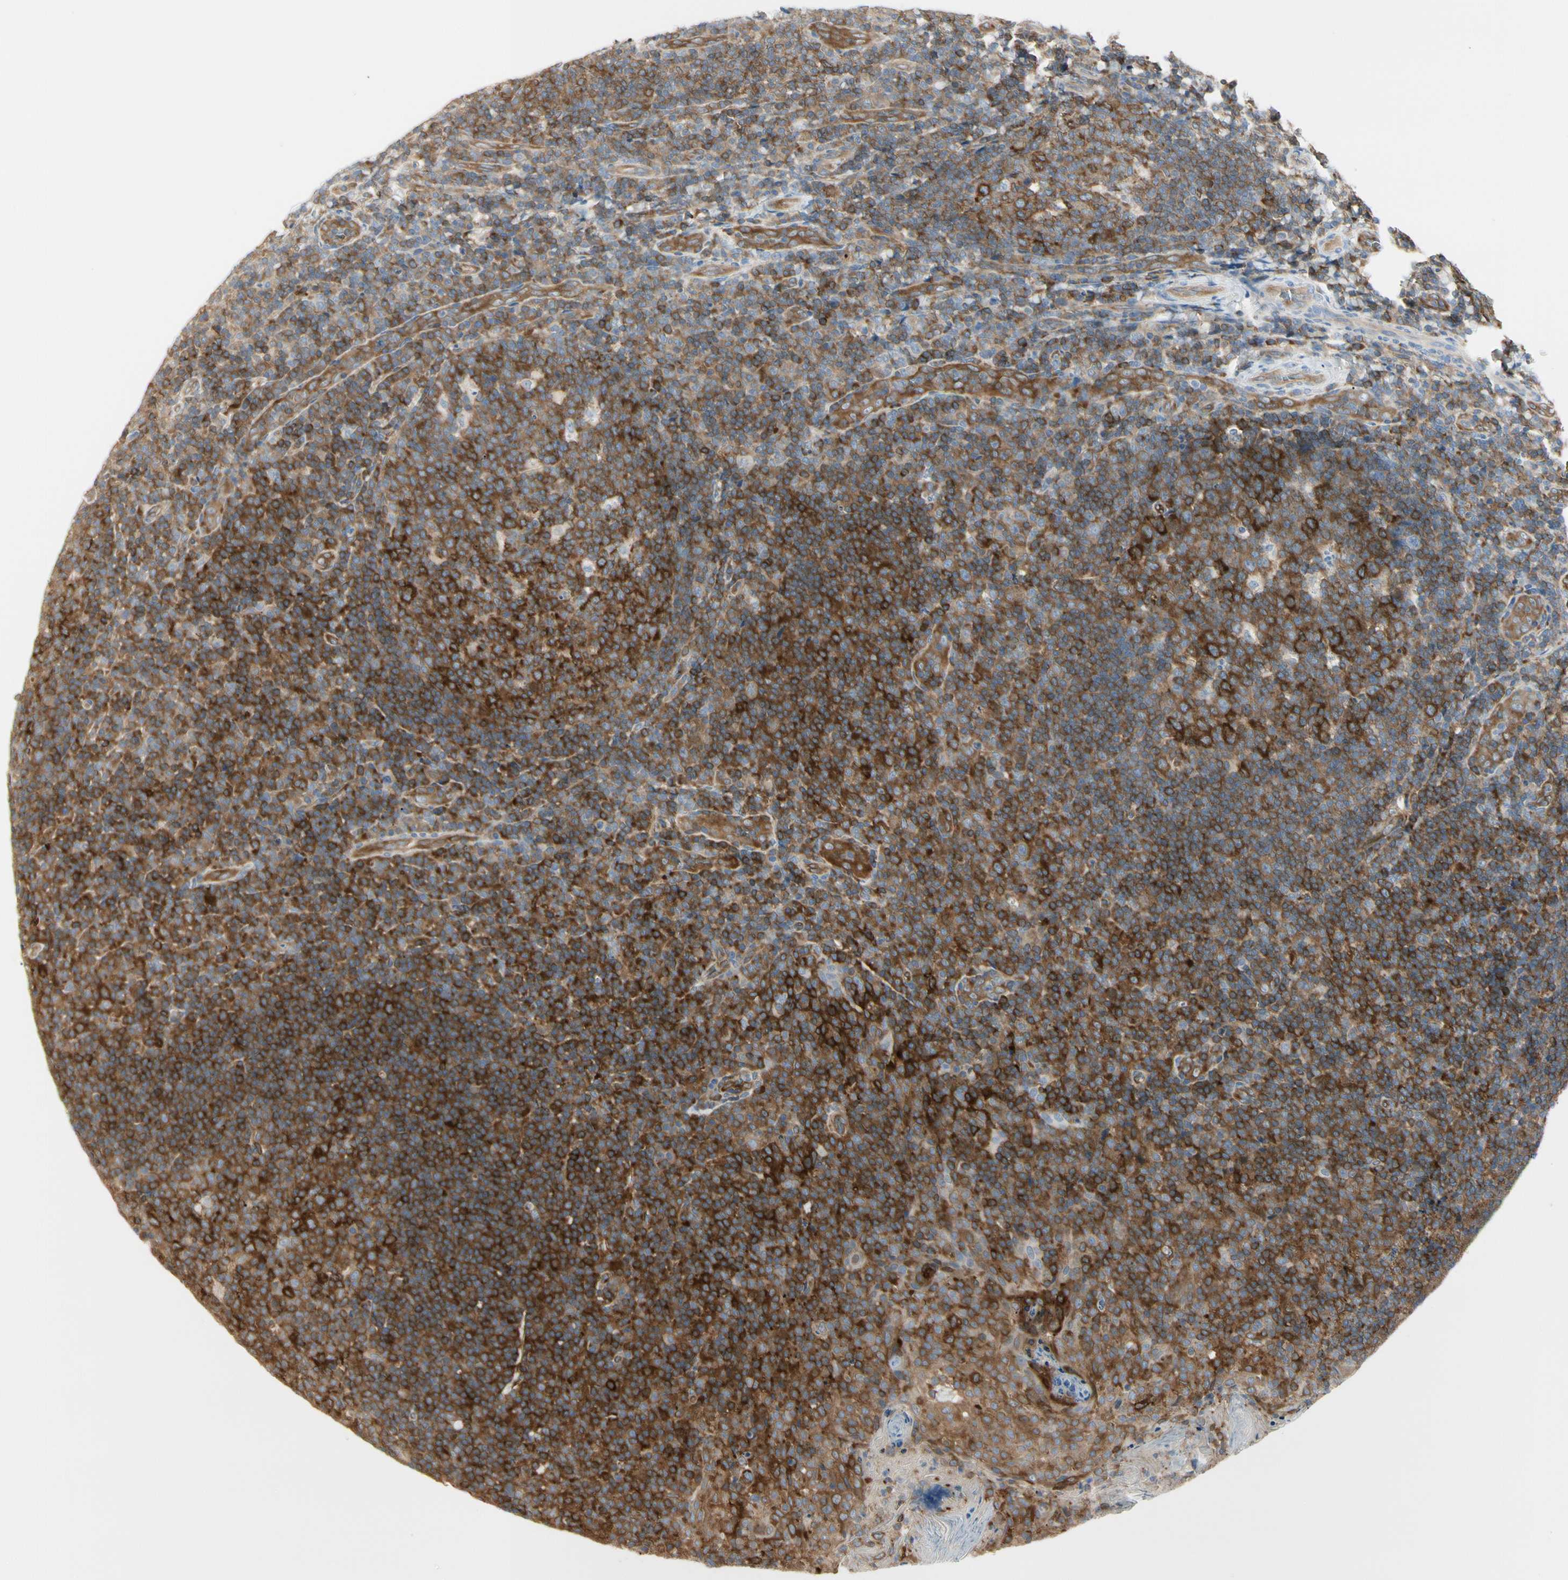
{"staining": {"intensity": "strong", "quantity": ">75%", "location": "cytoplasmic/membranous"}, "tissue": "tonsil", "cell_type": "Germinal center cells", "image_type": "normal", "snomed": [{"axis": "morphology", "description": "Normal tissue, NOS"}, {"axis": "topography", "description": "Tonsil"}], "caption": "The photomicrograph exhibits a brown stain indicating the presence of a protein in the cytoplasmic/membranous of germinal center cells in tonsil. (IHC, brightfield microscopy, high magnification).", "gene": "NFKB2", "patient": {"sex": "male", "age": 17}}